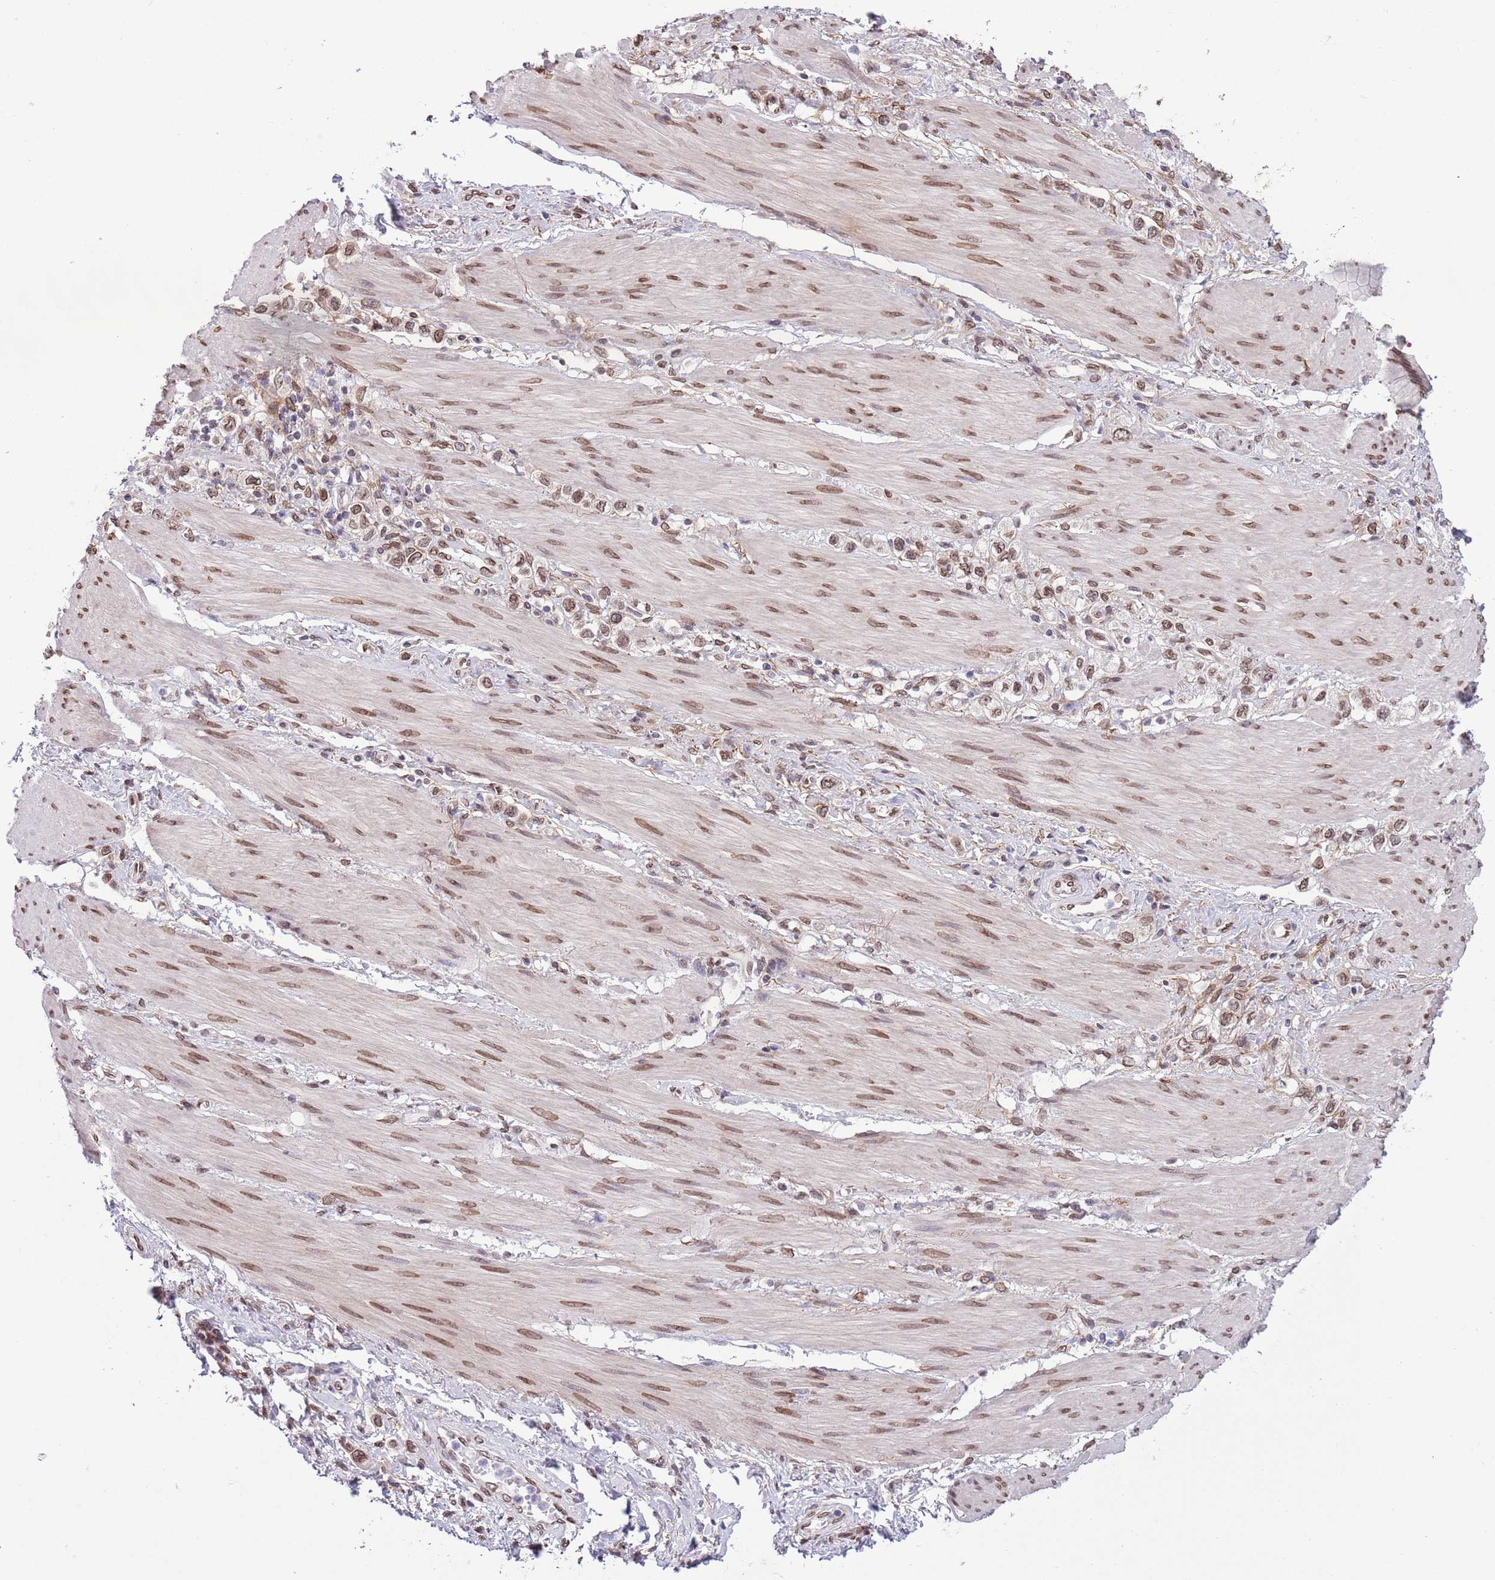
{"staining": {"intensity": "moderate", "quantity": ">75%", "location": "nuclear"}, "tissue": "stomach cancer", "cell_type": "Tumor cells", "image_type": "cancer", "snomed": [{"axis": "morphology", "description": "Adenocarcinoma, NOS"}, {"axis": "topography", "description": "Stomach"}], "caption": "Tumor cells exhibit medium levels of moderate nuclear staining in about >75% of cells in human stomach cancer.", "gene": "ZGLP1", "patient": {"sex": "female", "age": 65}}